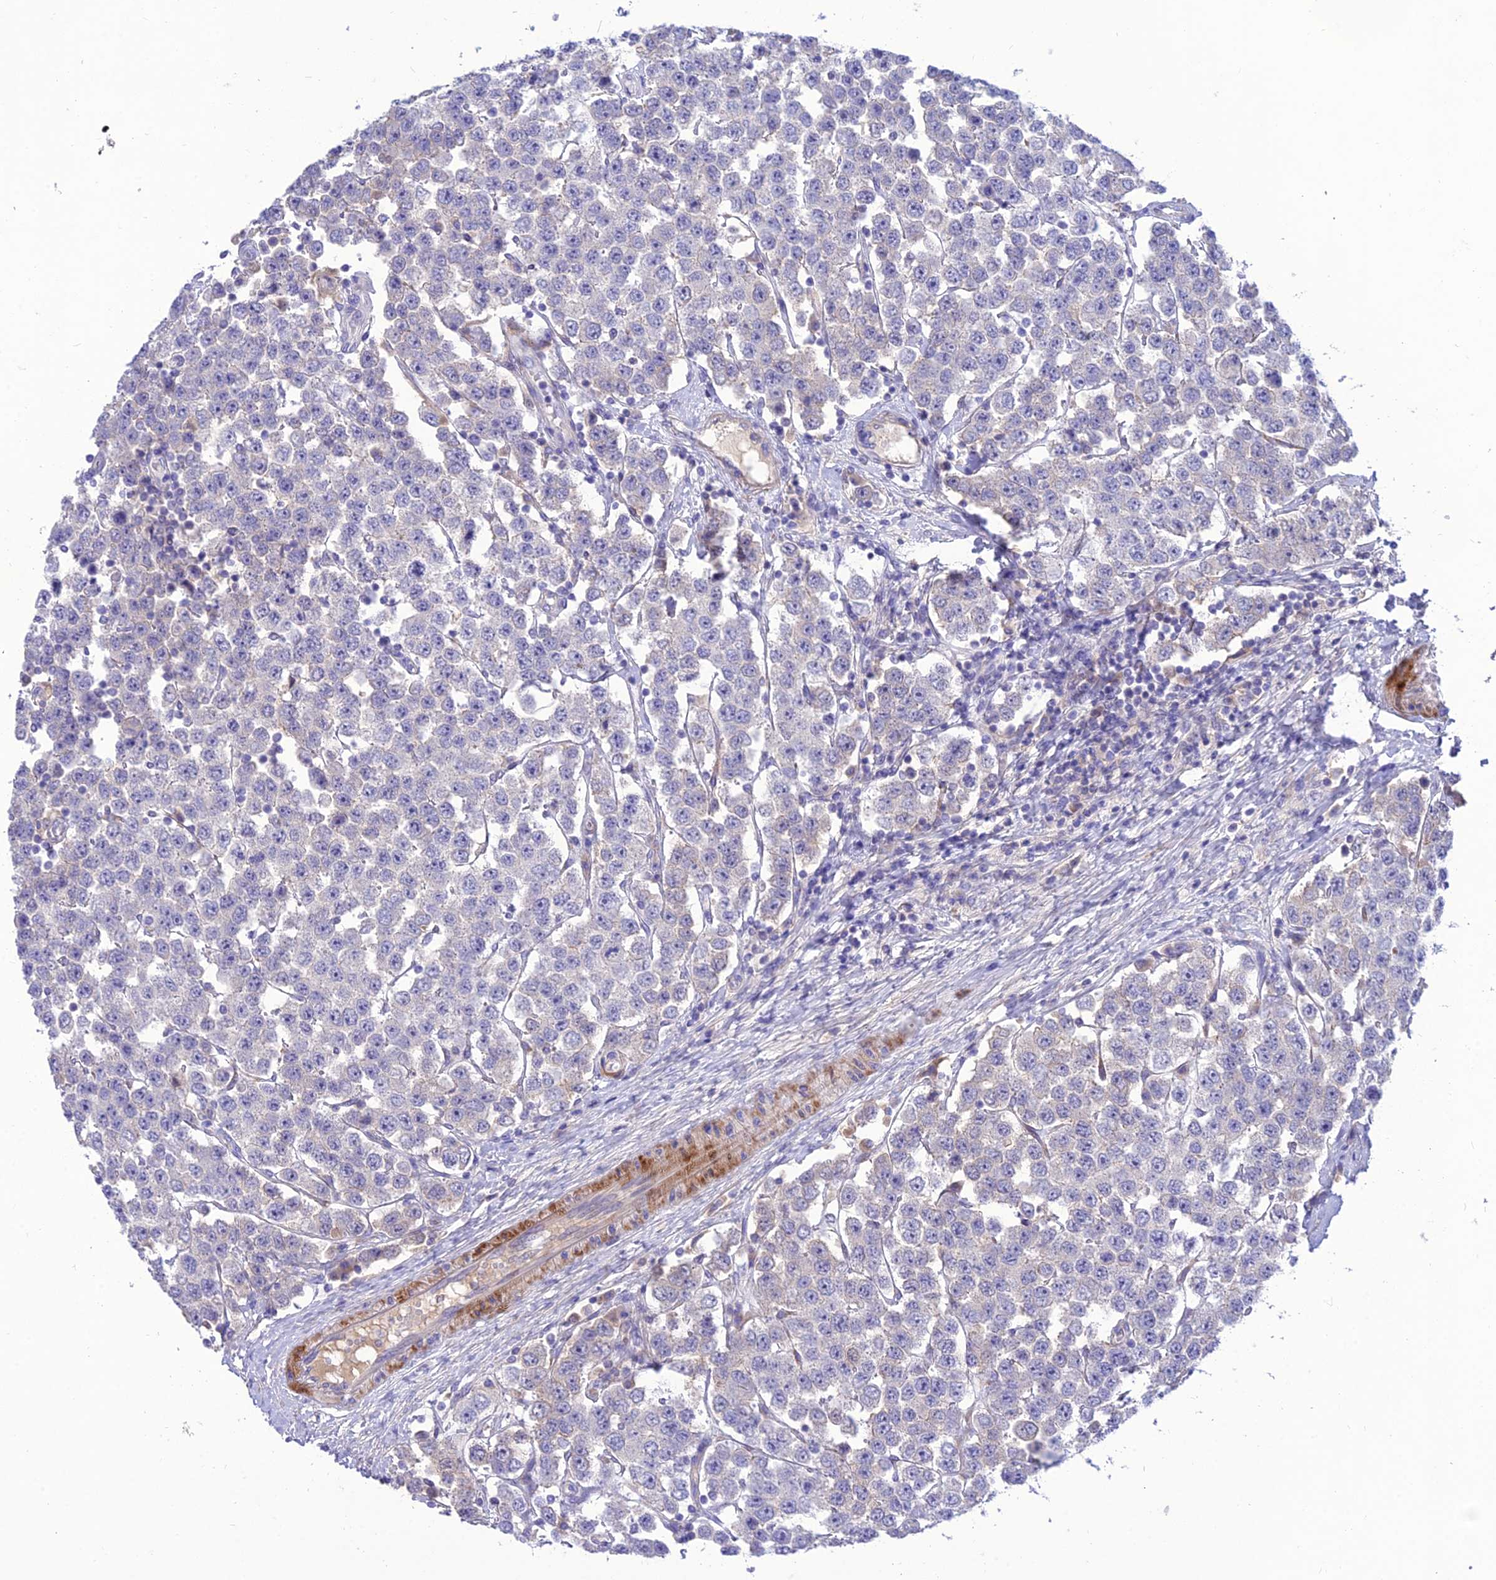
{"staining": {"intensity": "negative", "quantity": "none", "location": "none"}, "tissue": "testis cancer", "cell_type": "Tumor cells", "image_type": "cancer", "snomed": [{"axis": "morphology", "description": "Seminoma, NOS"}, {"axis": "topography", "description": "Testis"}], "caption": "Tumor cells show no significant protein positivity in testis cancer (seminoma).", "gene": "TEKT3", "patient": {"sex": "male", "age": 28}}